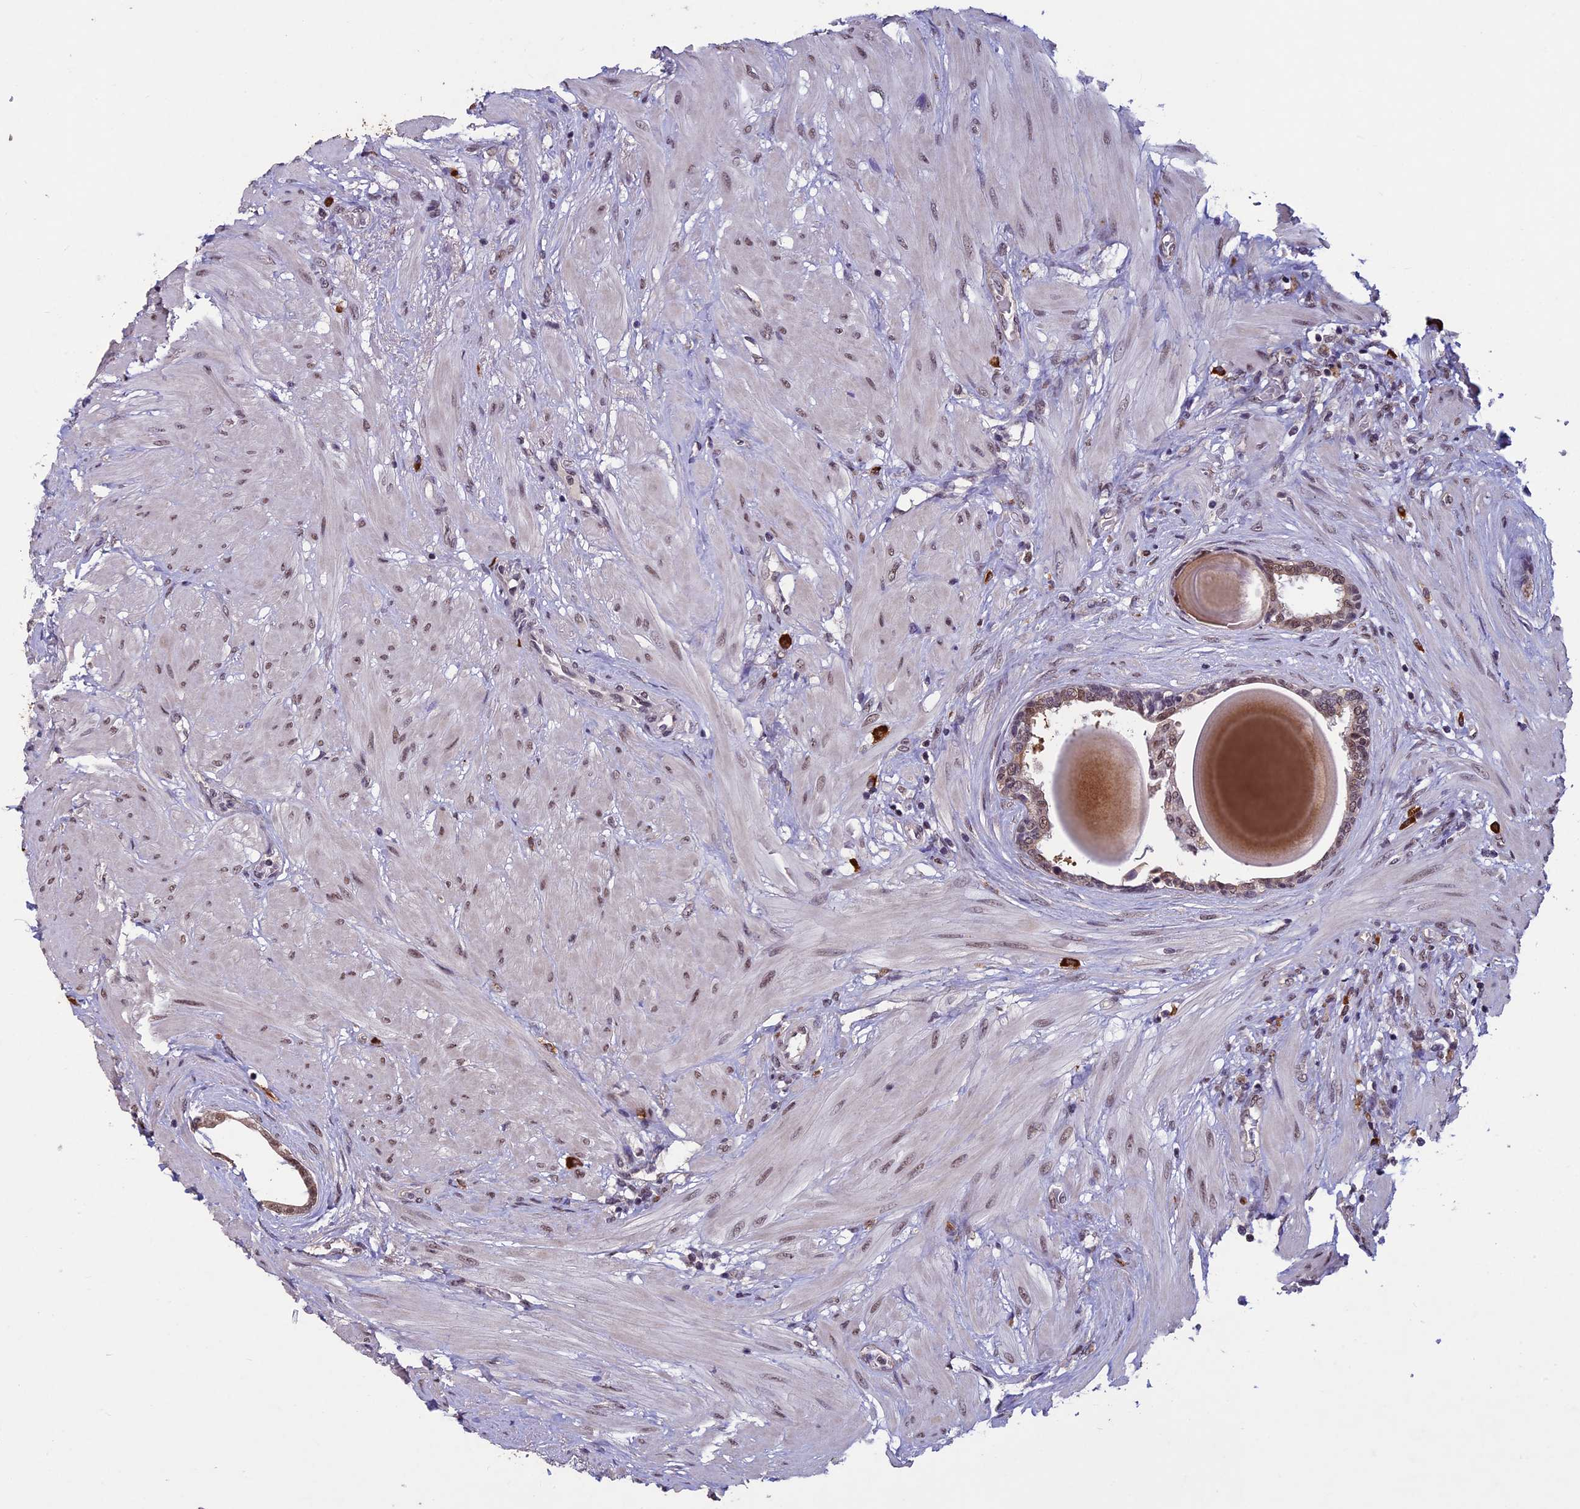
{"staining": {"intensity": "weak", "quantity": "25%-75%", "location": "cytoplasmic/membranous,nuclear"}, "tissue": "prostate", "cell_type": "Glandular cells", "image_type": "normal", "snomed": [{"axis": "morphology", "description": "Normal tissue, NOS"}, {"axis": "topography", "description": "Prostate"}], "caption": "Protein analysis of unremarkable prostate shows weak cytoplasmic/membranous,nuclear positivity in approximately 25%-75% of glandular cells. (IHC, brightfield microscopy, high magnification).", "gene": "RNF40", "patient": {"sex": "male", "age": 48}}